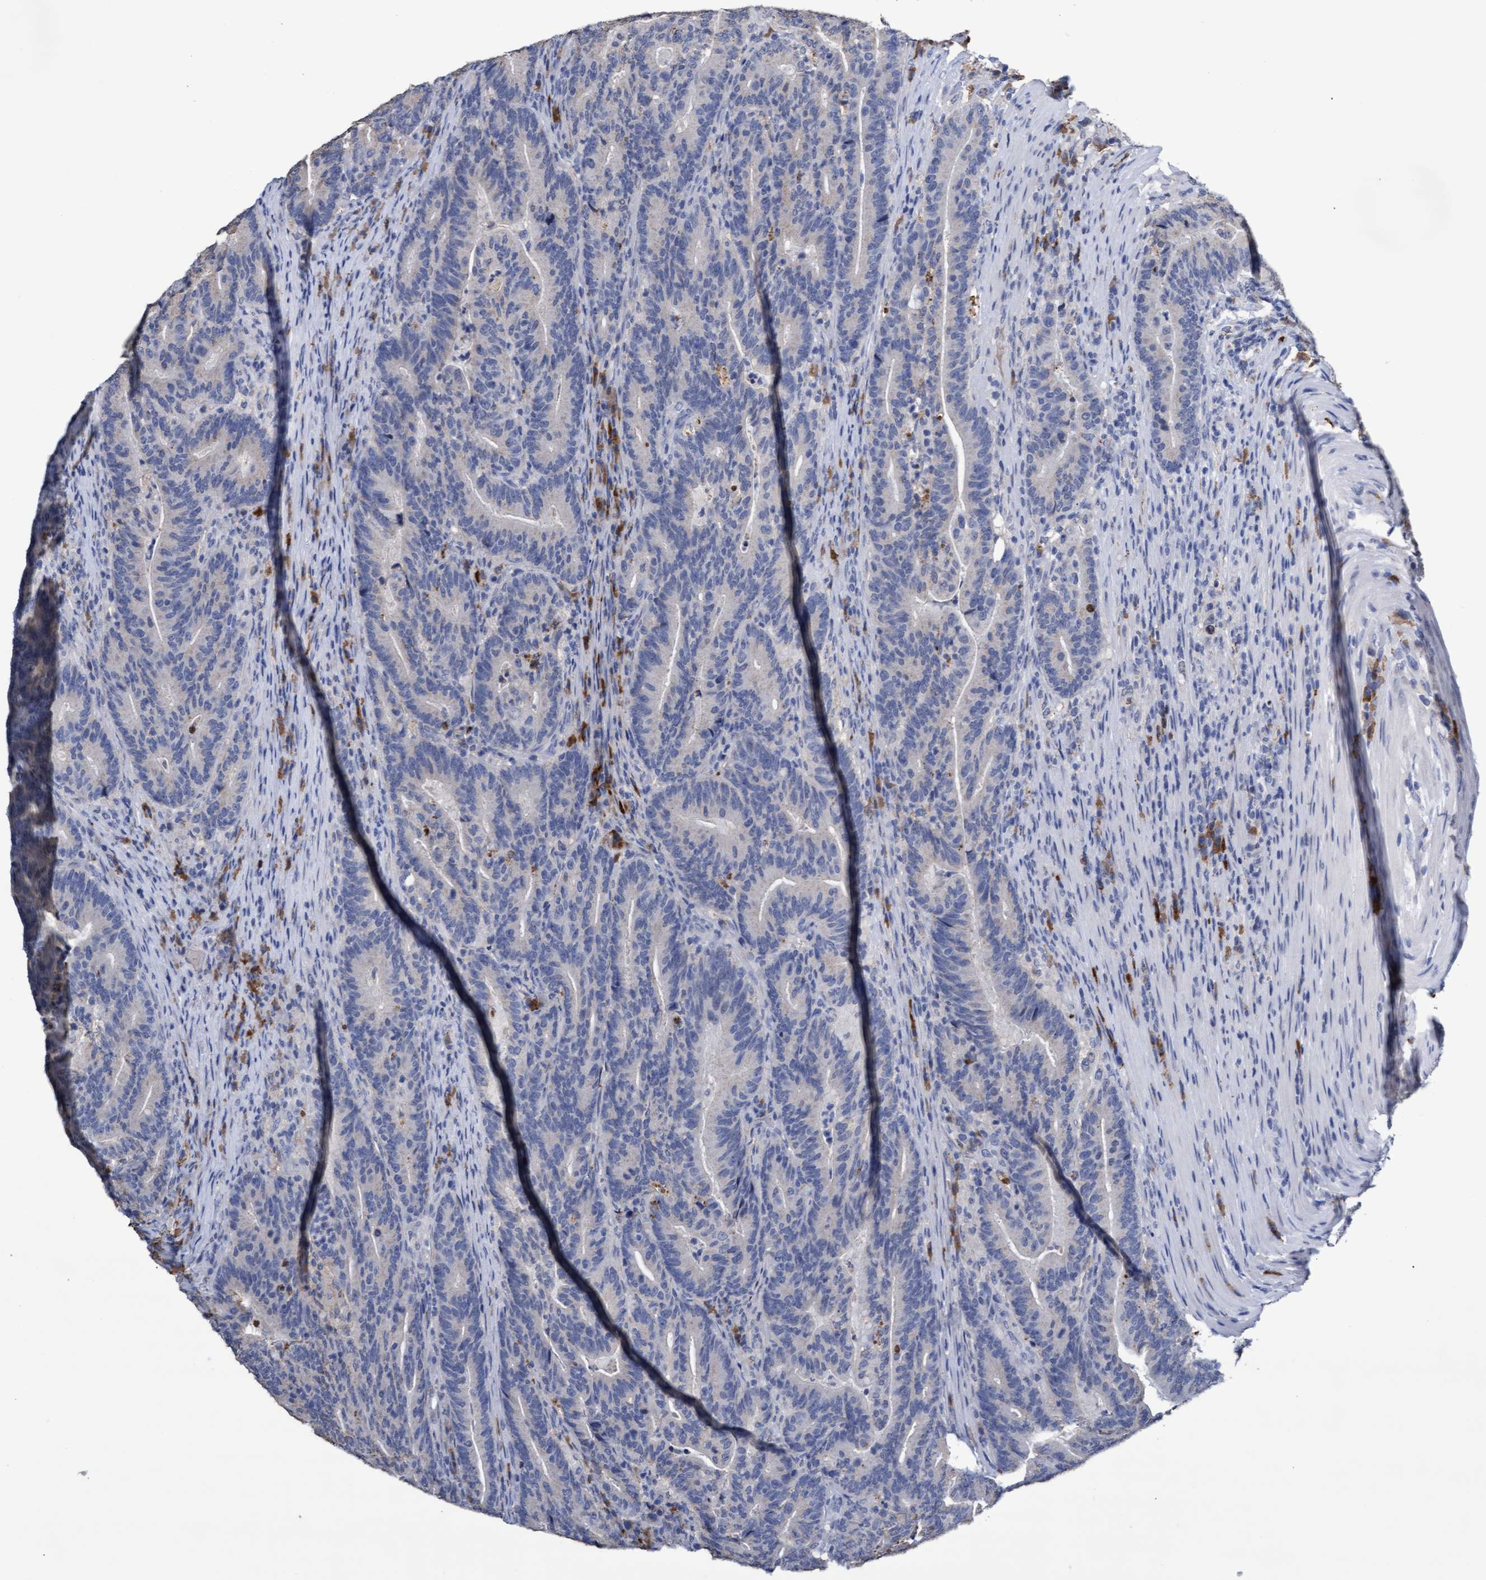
{"staining": {"intensity": "negative", "quantity": "none", "location": "none"}, "tissue": "colorectal cancer", "cell_type": "Tumor cells", "image_type": "cancer", "snomed": [{"axis": "morphology", "description": "Adenocarcinoma, NOS"}, {"axis": "topography", "description": "Colon"}], "caption": "This is an IHC histopathology image of colorectal cancer. There is no staining in tumor cells.", "gene": "GPR39", "patient": {"sex": "female", "age": 66}}